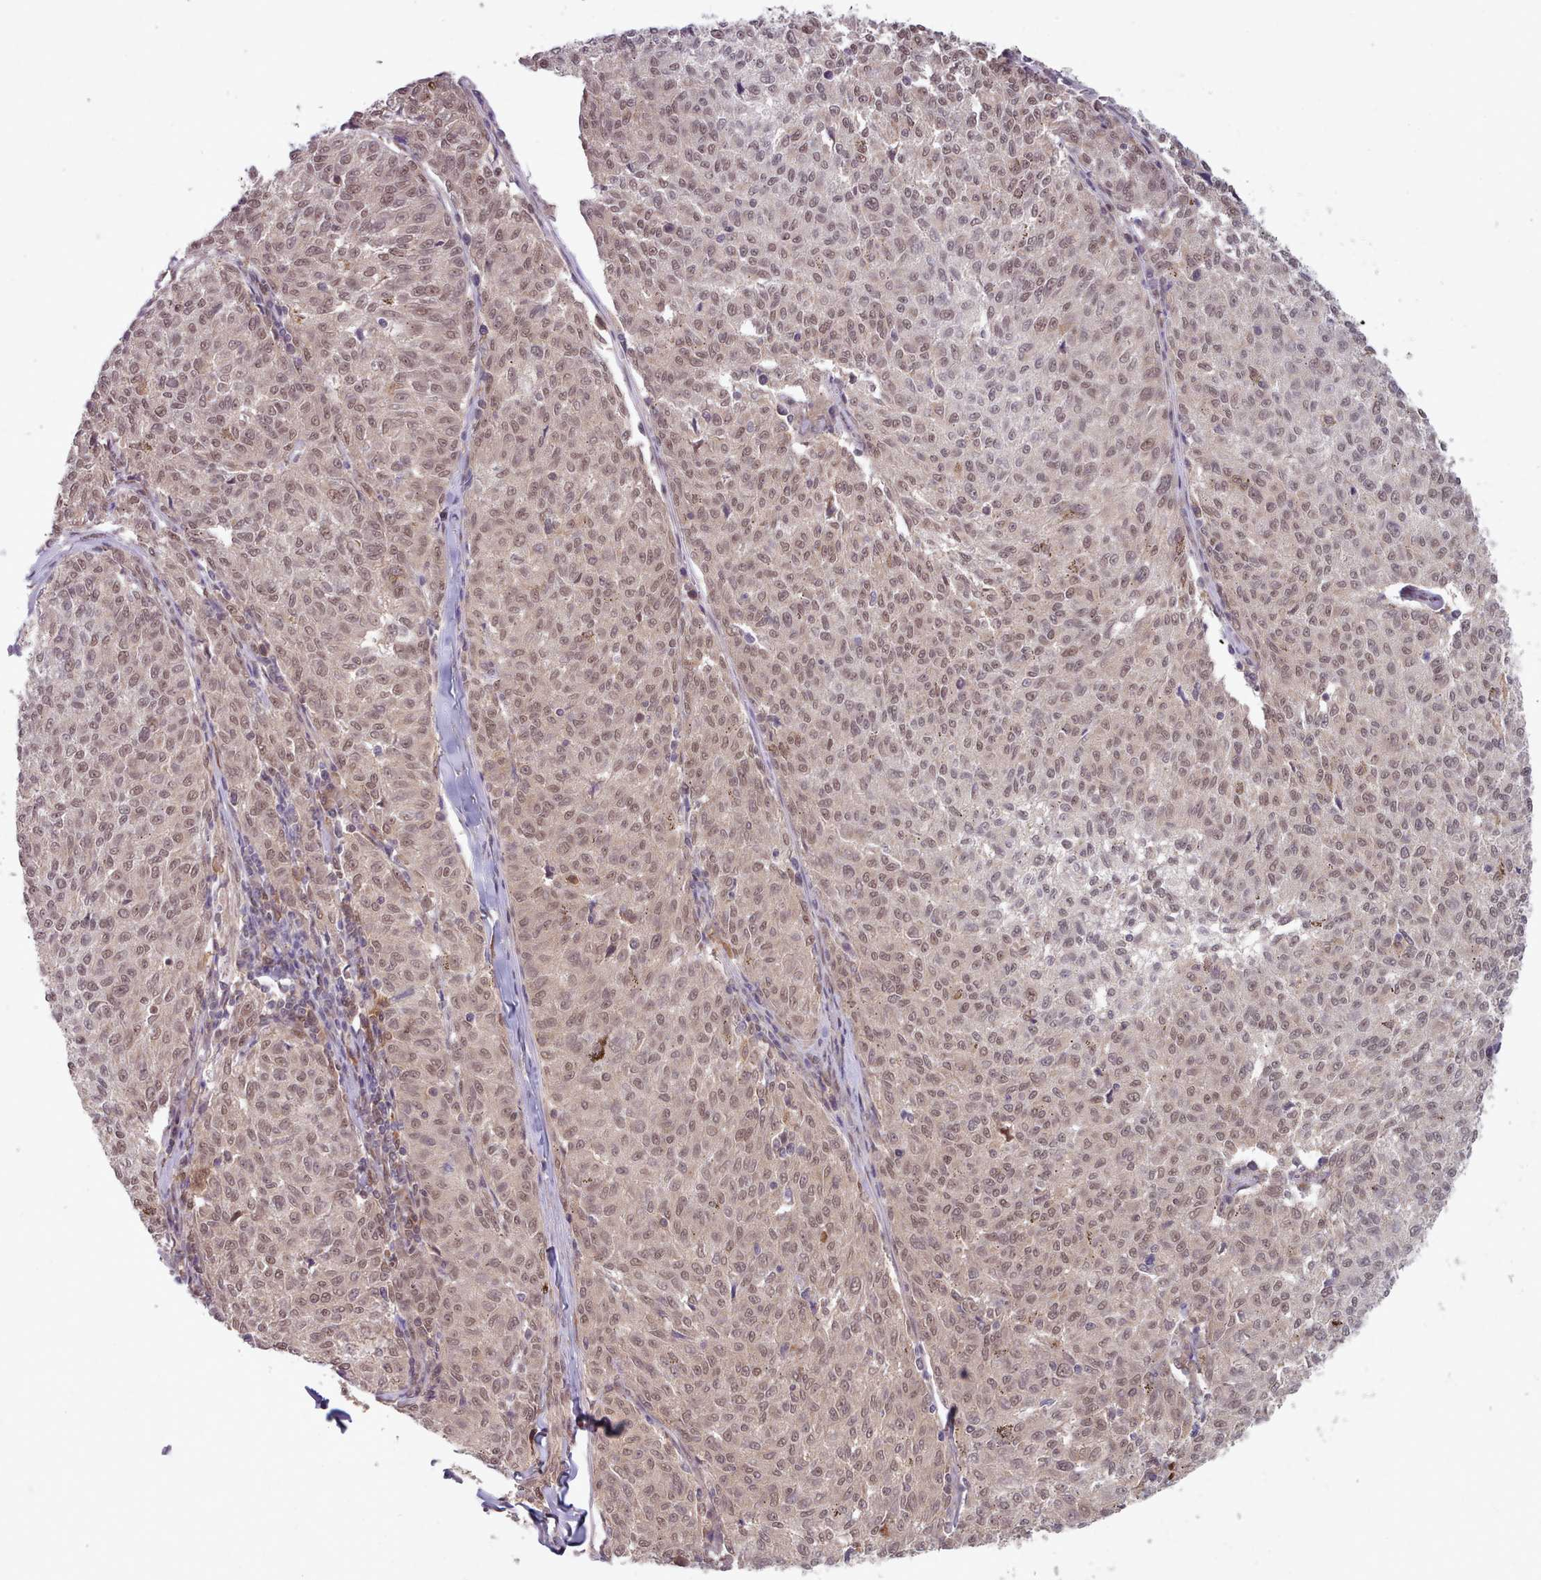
{"staining": {"intensity": "weak", "quantity": ">75%", "location": "nuclear"}, "tissue": "melanoma", "cell_type": "Tumor cells", "image_type": "cancer", "snomed": [{"axis": "morphology", "description": "Malignant melanoma, NOS"}, {"axis": "topography", "description": "Skin"}], "caption": "There is low levels of weak nuclear expression in tumor cells of melanoma, as demonstrated by immunohistochemical staining (brown color).", "gene": "CES3", "patient": {"sex": "female", "age": 72}}